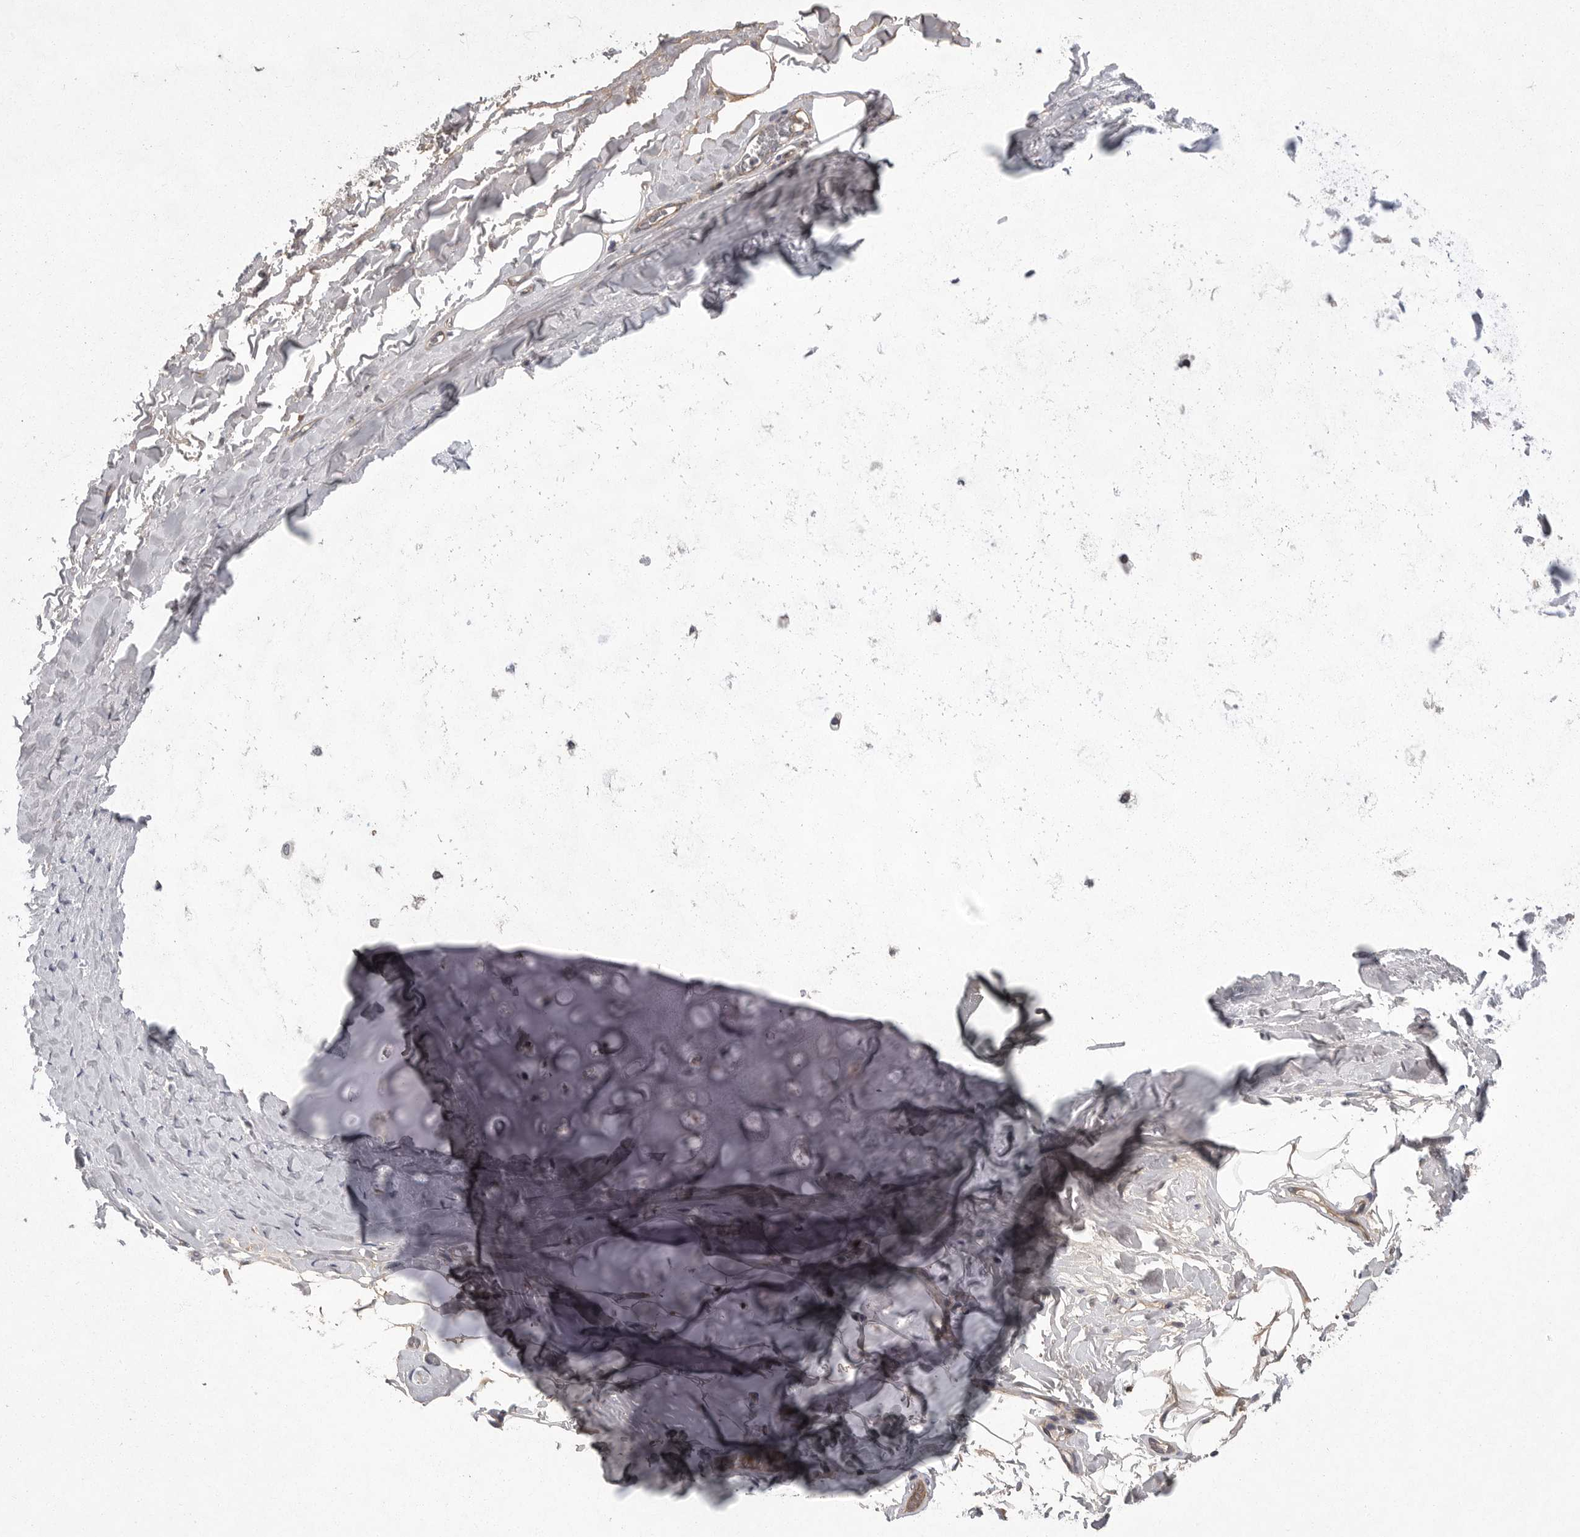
{"staining": {"intensity": "moderate", "quantity": "<25%", "location": "cytoplasmic/membranous"}, "tissue": "adipose tissue", "cell_type": "Adipocytes", "image_type": "normal", "snomed": [{"axis": "morphology", "description": "Normal tissue, NOS"}, {"axis": "topography", "description": "Cartilage tissue"}], "caption": "Moderate cytoplasmic/membranous expression is appreciated in about <25% of adipocytes in unremarkable adipose tissue.", "gene": "CRP", "patient": {"sex": "female", "age": 63}}